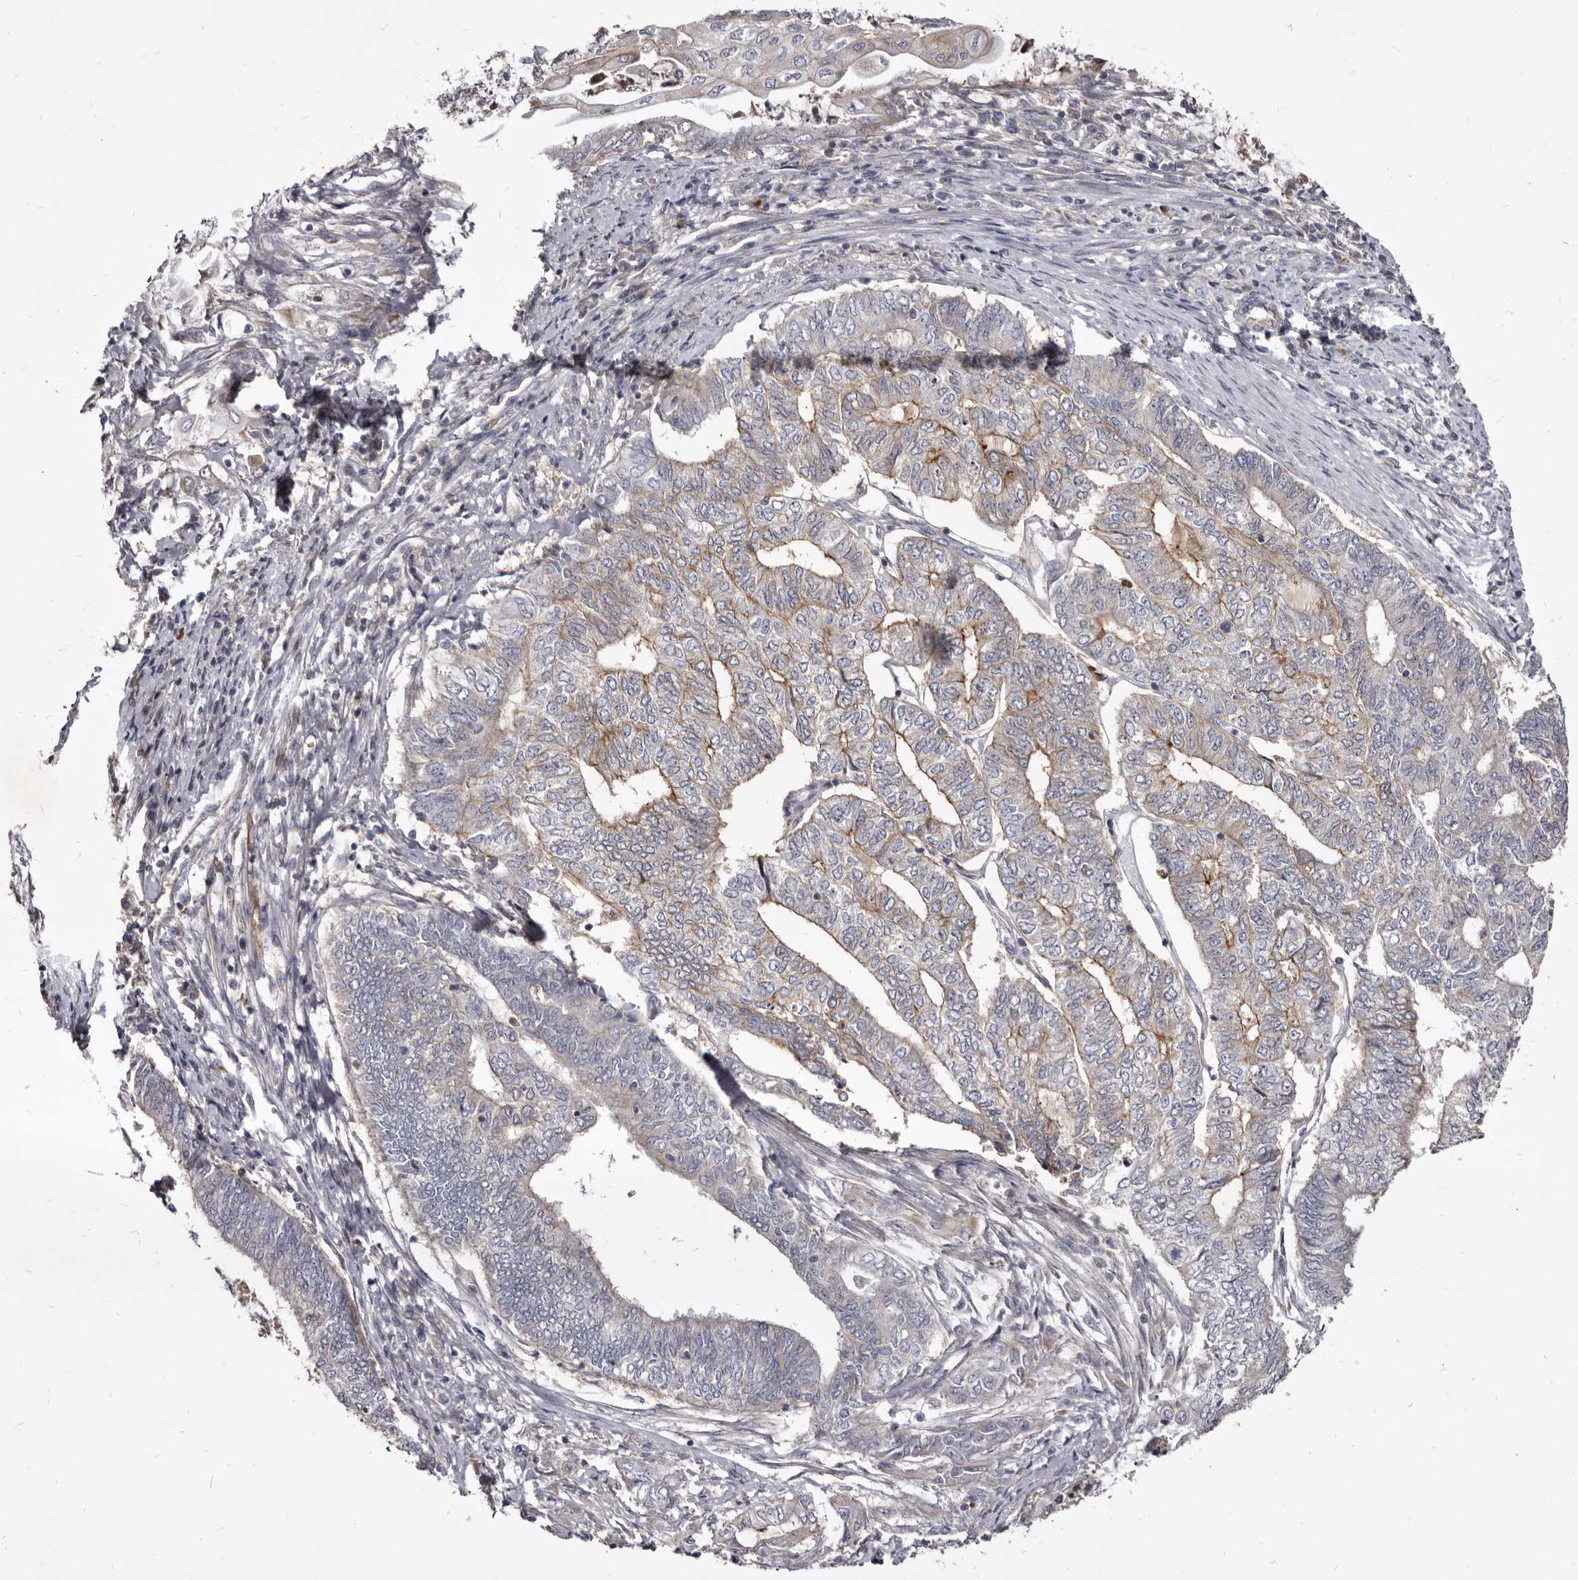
{"staining": {"intensity": "moderate", "quantity": "25%-75%", "location": "cytoplasmic/membranous"}, "tissue": "endometrial cancer", "cell_type": "Tumor cells", "image_type": "cancer", "snomed": [{"axis": "morphology", "description": "Adenocarcinoma, NOS"}, {"axis": "topography", "description": "Uterus"}, {"axis": "topography", "description": "Endometrium"}], "caption": "This micrograph demonstrates IHC staining of human endometrial adenocarcinoma, with medium moderate cytoplasmic/membranous expression in approximately 25%-75% of tumor cells.", "gene": "FAS", "patient": {"sex": "female", "age": 70}}